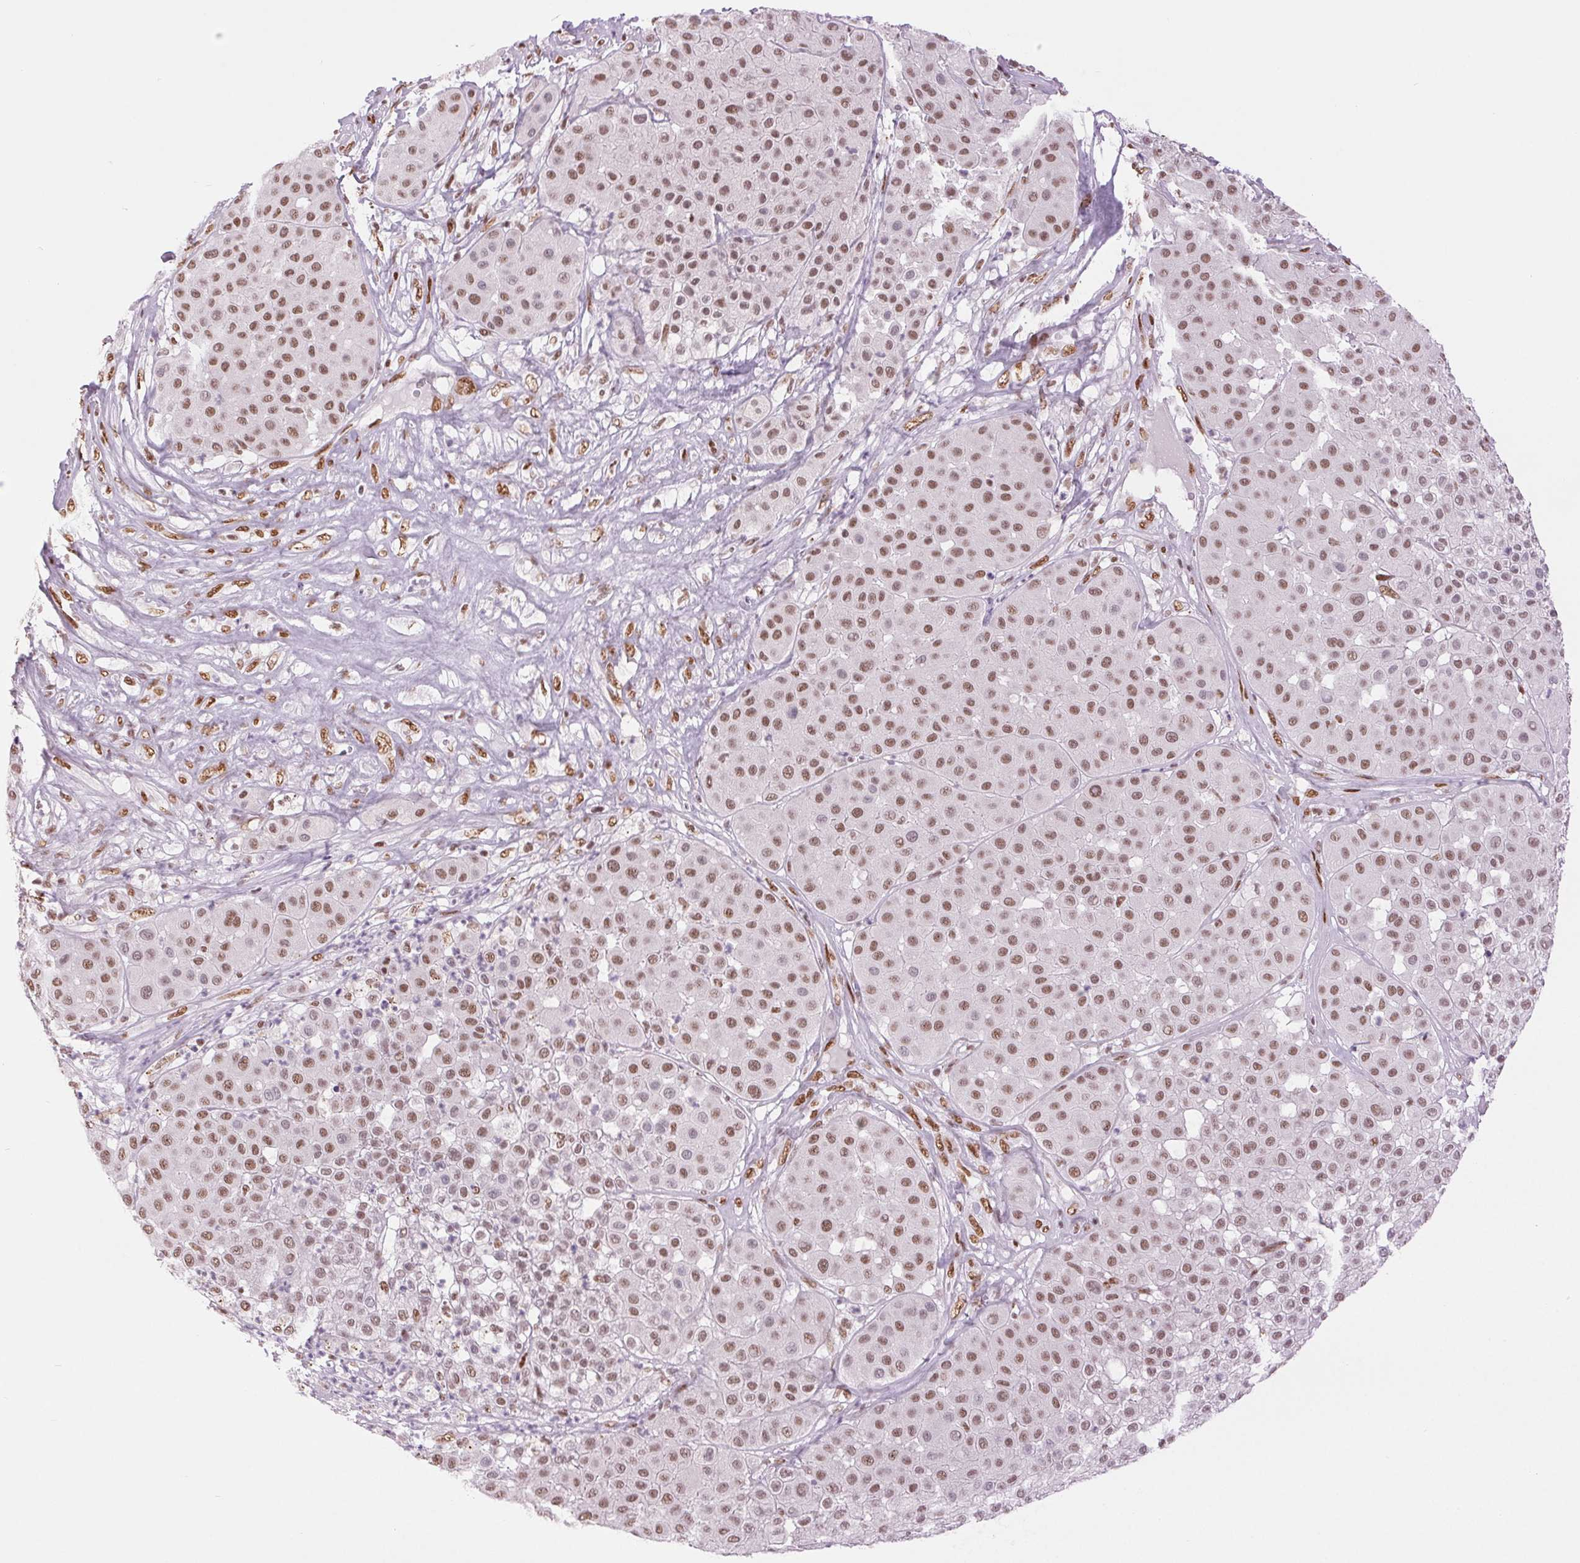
{"staining": {"intensity": "moderate", "quantity": ">75%", "location": "nuclear"}, "tissue": "melanoma", "cell_type": "Tumor cells", "image_type": "cancer", "snomed": [{"axis": "morphology", "description": "Malignant melanoma, Metastatic site"}, {"axis": "topography", "description": "Smooth muscle"}], "caption": "Immunohistochemistry (IHC) of human malignant melanoma (metastatic site) shows medium levels of moderate nuclear staining in about >75% of tumor cells.", "gene": "ZFR2", "patient": {"sex": "male", "age": 41}}